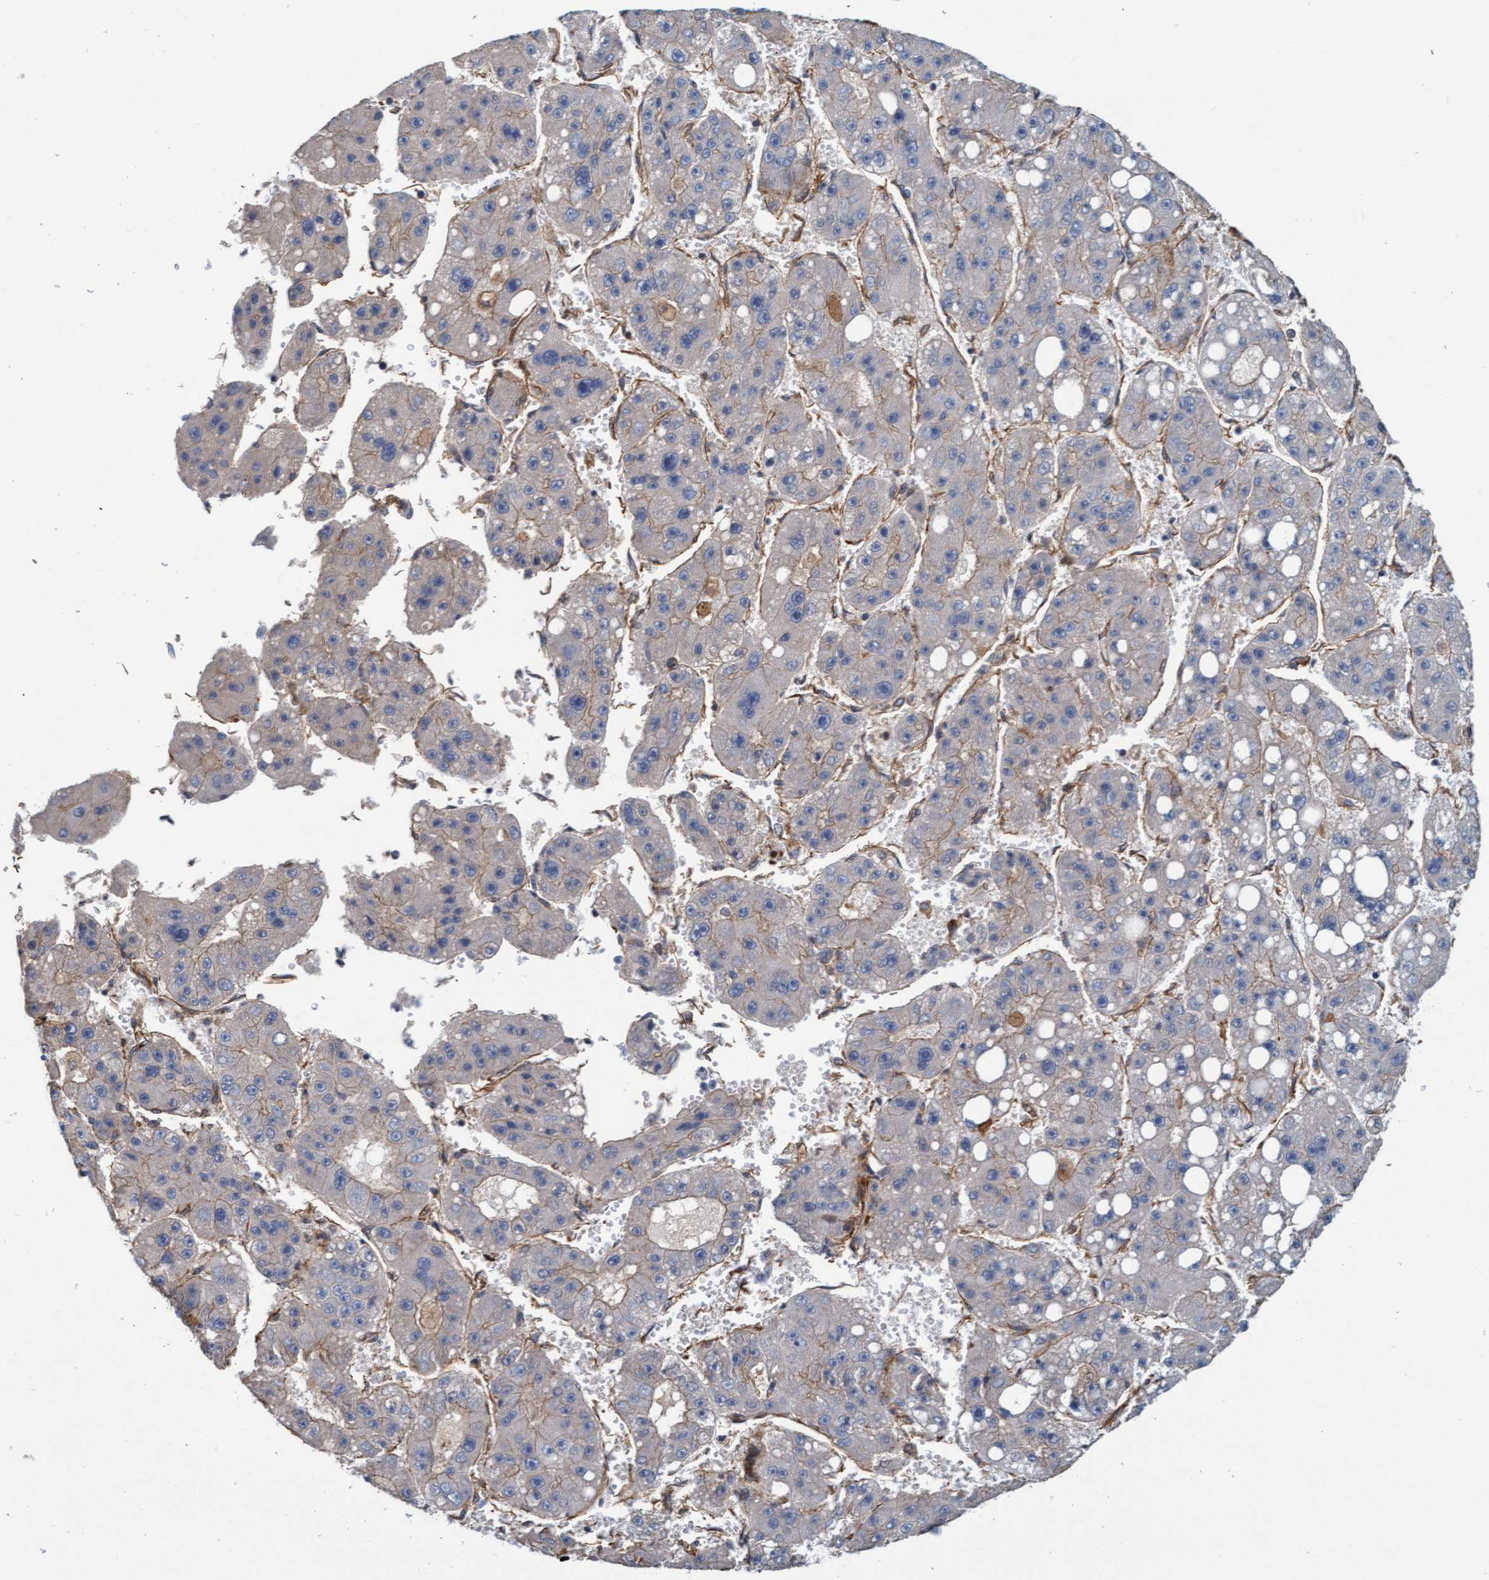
{"staining": {"intensity": "negative", "quantity": "none", "location": "none"}, "tissue": "liver cancer", "cell_type": "Tumor cells", "image_type": "cancer", "snomed": [{"axis": "morphology", "description": "Carcinoma, Hepatocellular, NOS"}, {"axis": "topography", "description": "Liver"}], "caption": "An IHC image of liver hepatocellular carcinoma is shown. There is no staining in tumor cells of liver hepatocellular carcinoma.", "gene": "STXBP4", "patient": {"sex": "female", "age": 61}}